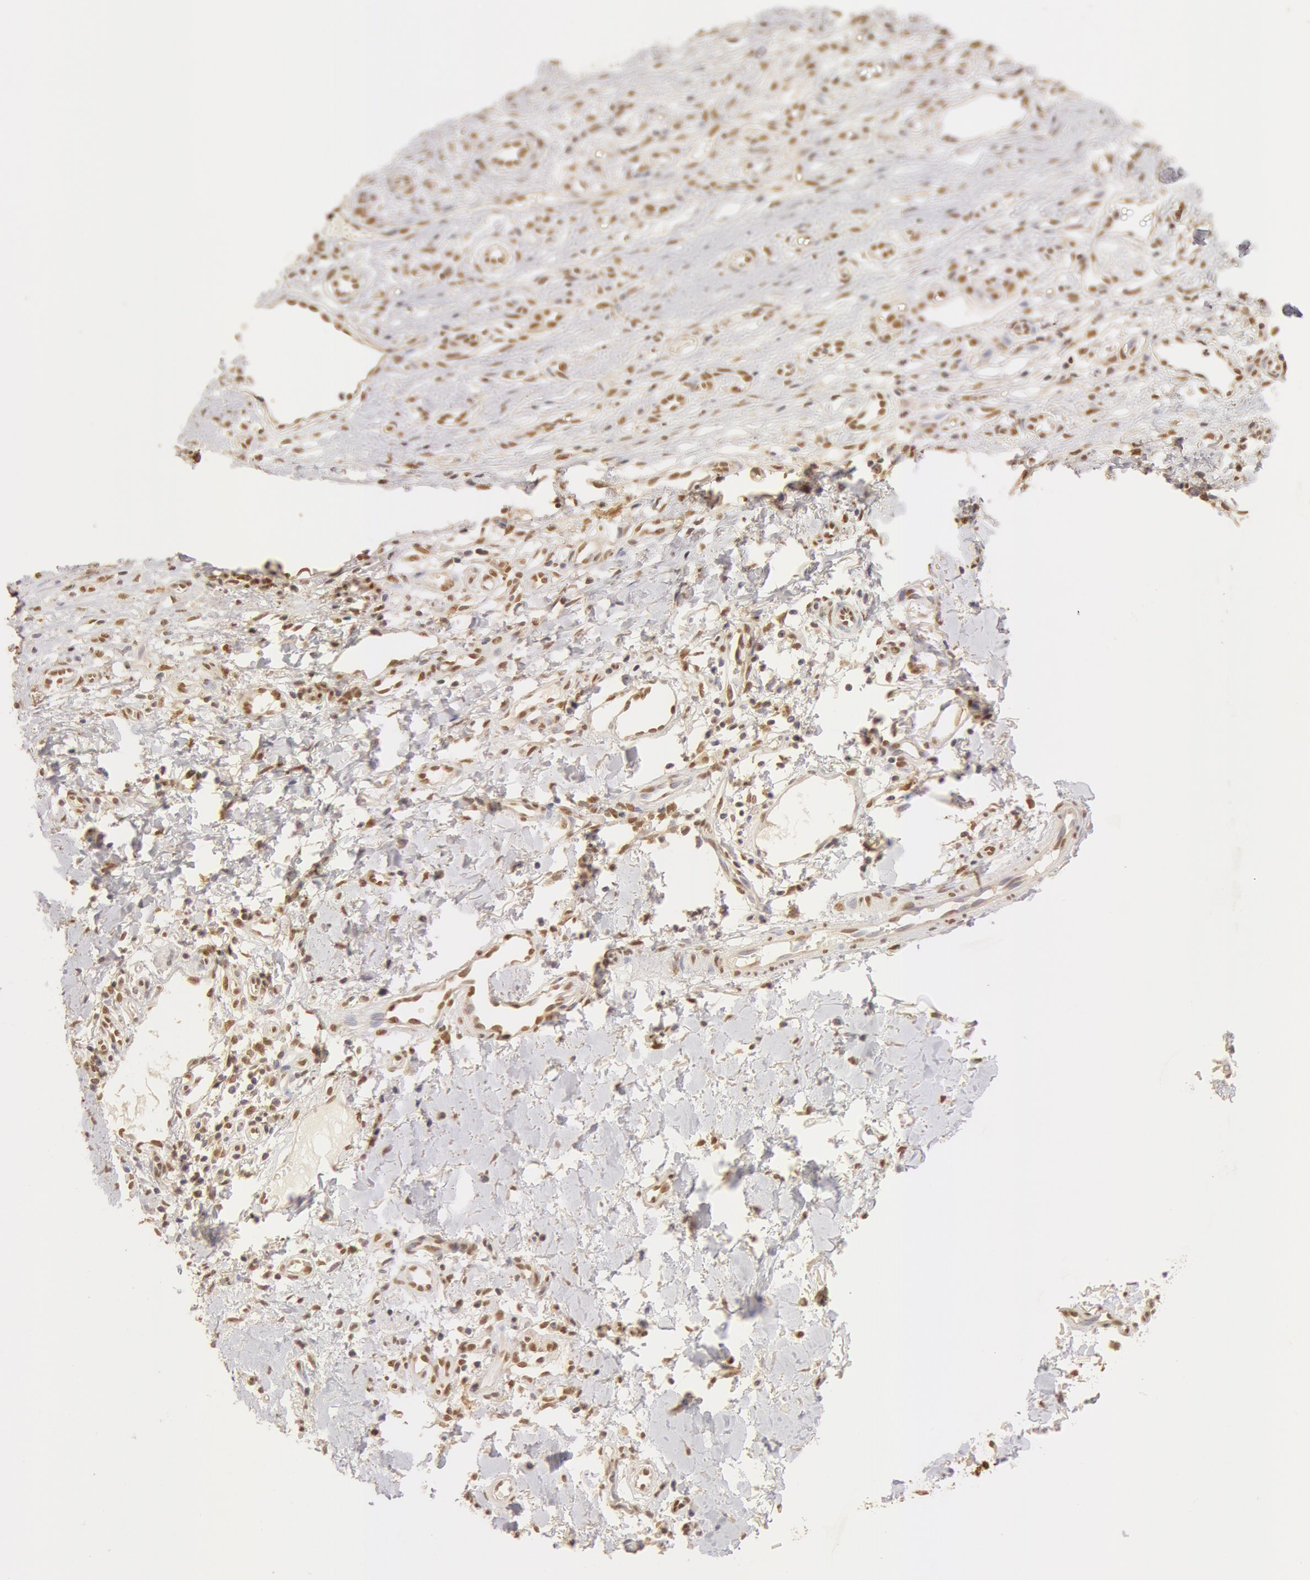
{"staining": {"intensity": "moderate", "quantity": ">75%", "location": "cytoplasmic/membranous,nuclear"}, "tissue": "skin cancer", "cell_type": "Tumor cells", "image_type": "cancer", "snomed": [{"axis": "morphology", "description": "Basal cell carcinoma"}, {"axis": "topography", "description": "Skin"}], "caption": "Tumor cells display medium levels of moderate cytoplasmic/membranous and nuclear staining in about >75% of cells in skin cancer.", "gene": "SNRNP70", "patient": {"sex": "male", "age": 75}}